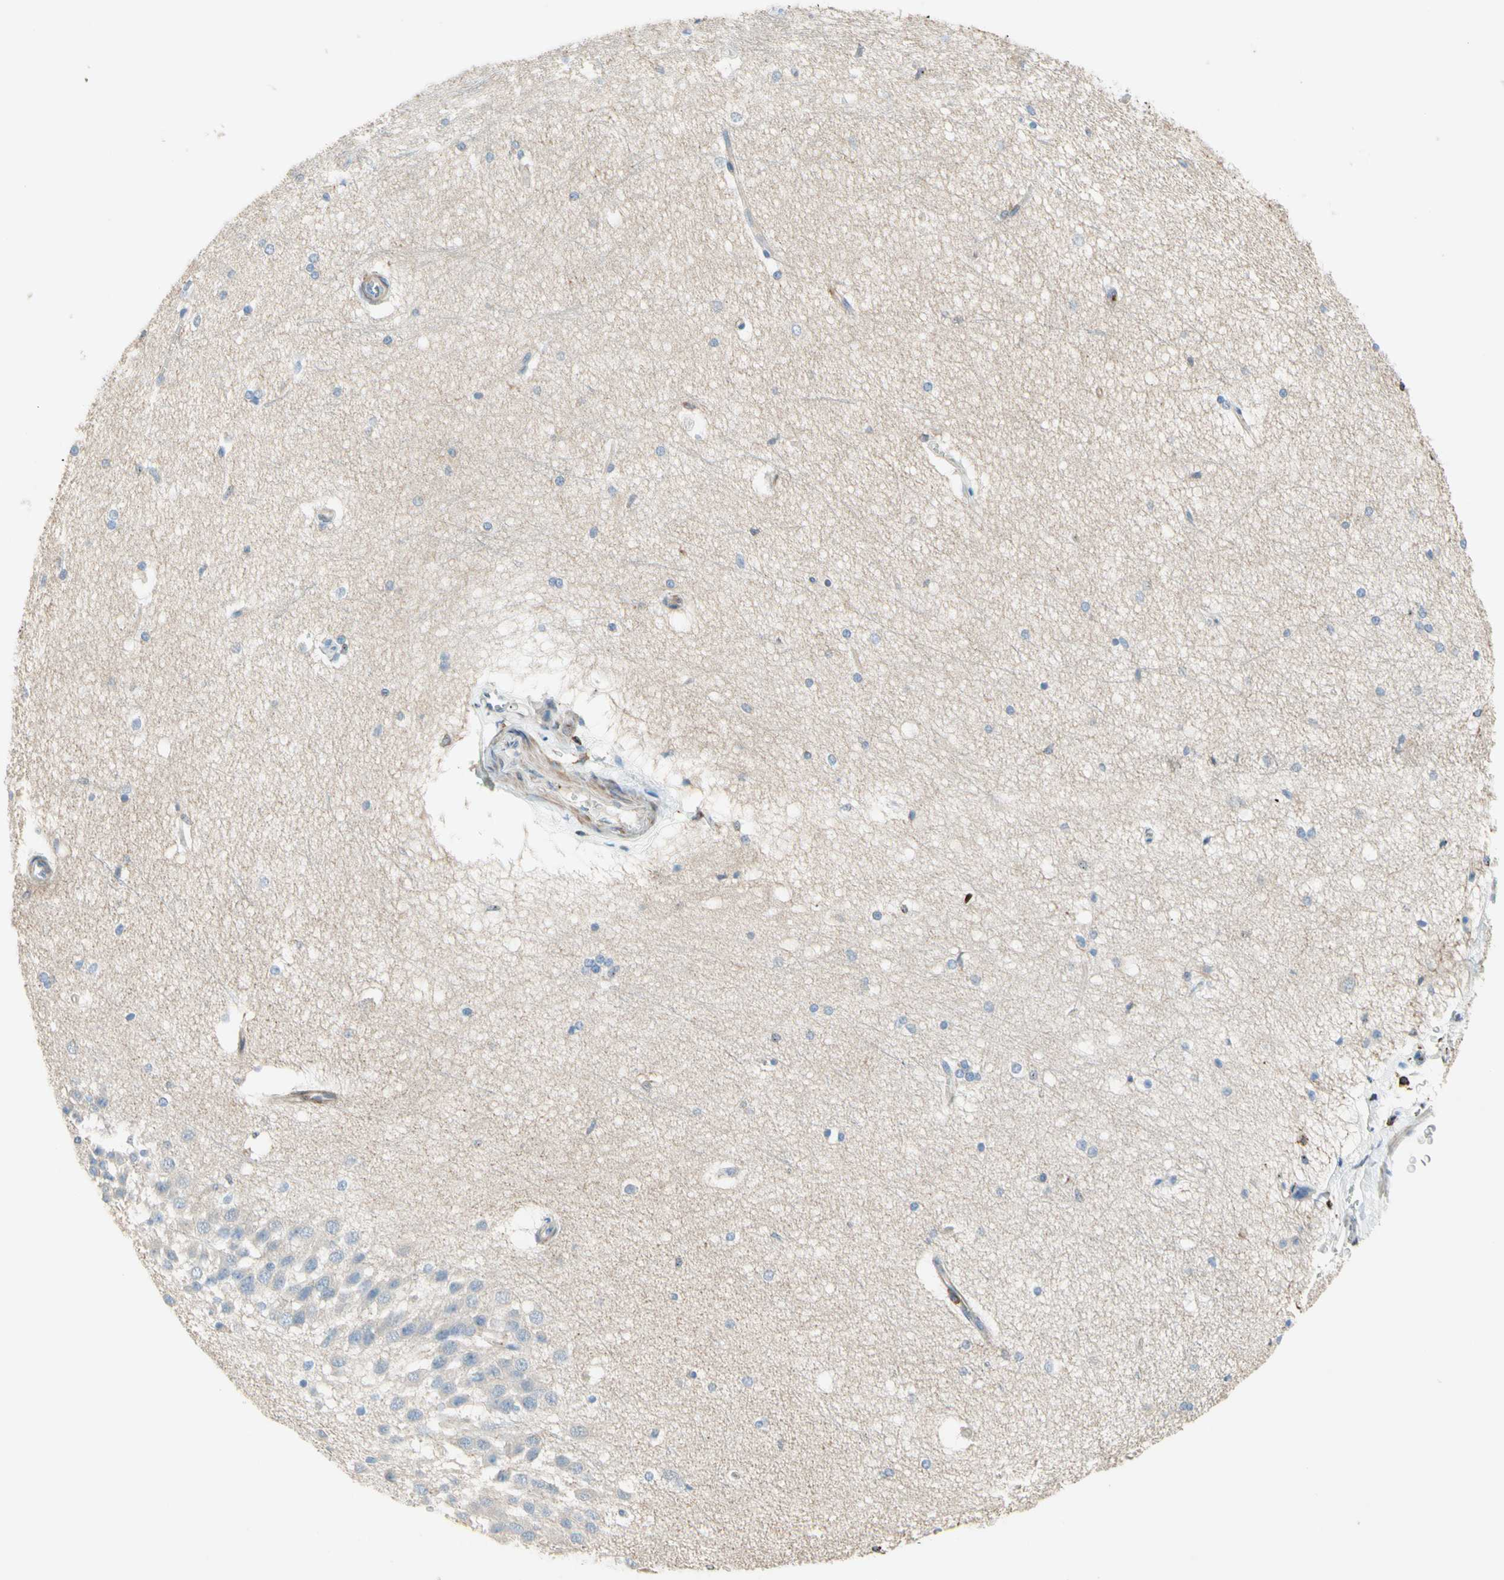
{"staining": {"intensity": "negative", "quantity": "none", "location": "none"}, "tissue": "hippocampus", "cell_type": "Glial cells", "image_type": "normal", "snomed": [{"axis": "morphology", "description": "Normal tissue, NOS"}, {"axis": "topography", "description": "Hippocampus"}], "caption": "Micrograph shows no protein expression in glial cells of benign hippocampus.", "gene": "SEMA4C", "patient": {"sex": "female", "age": 19}}